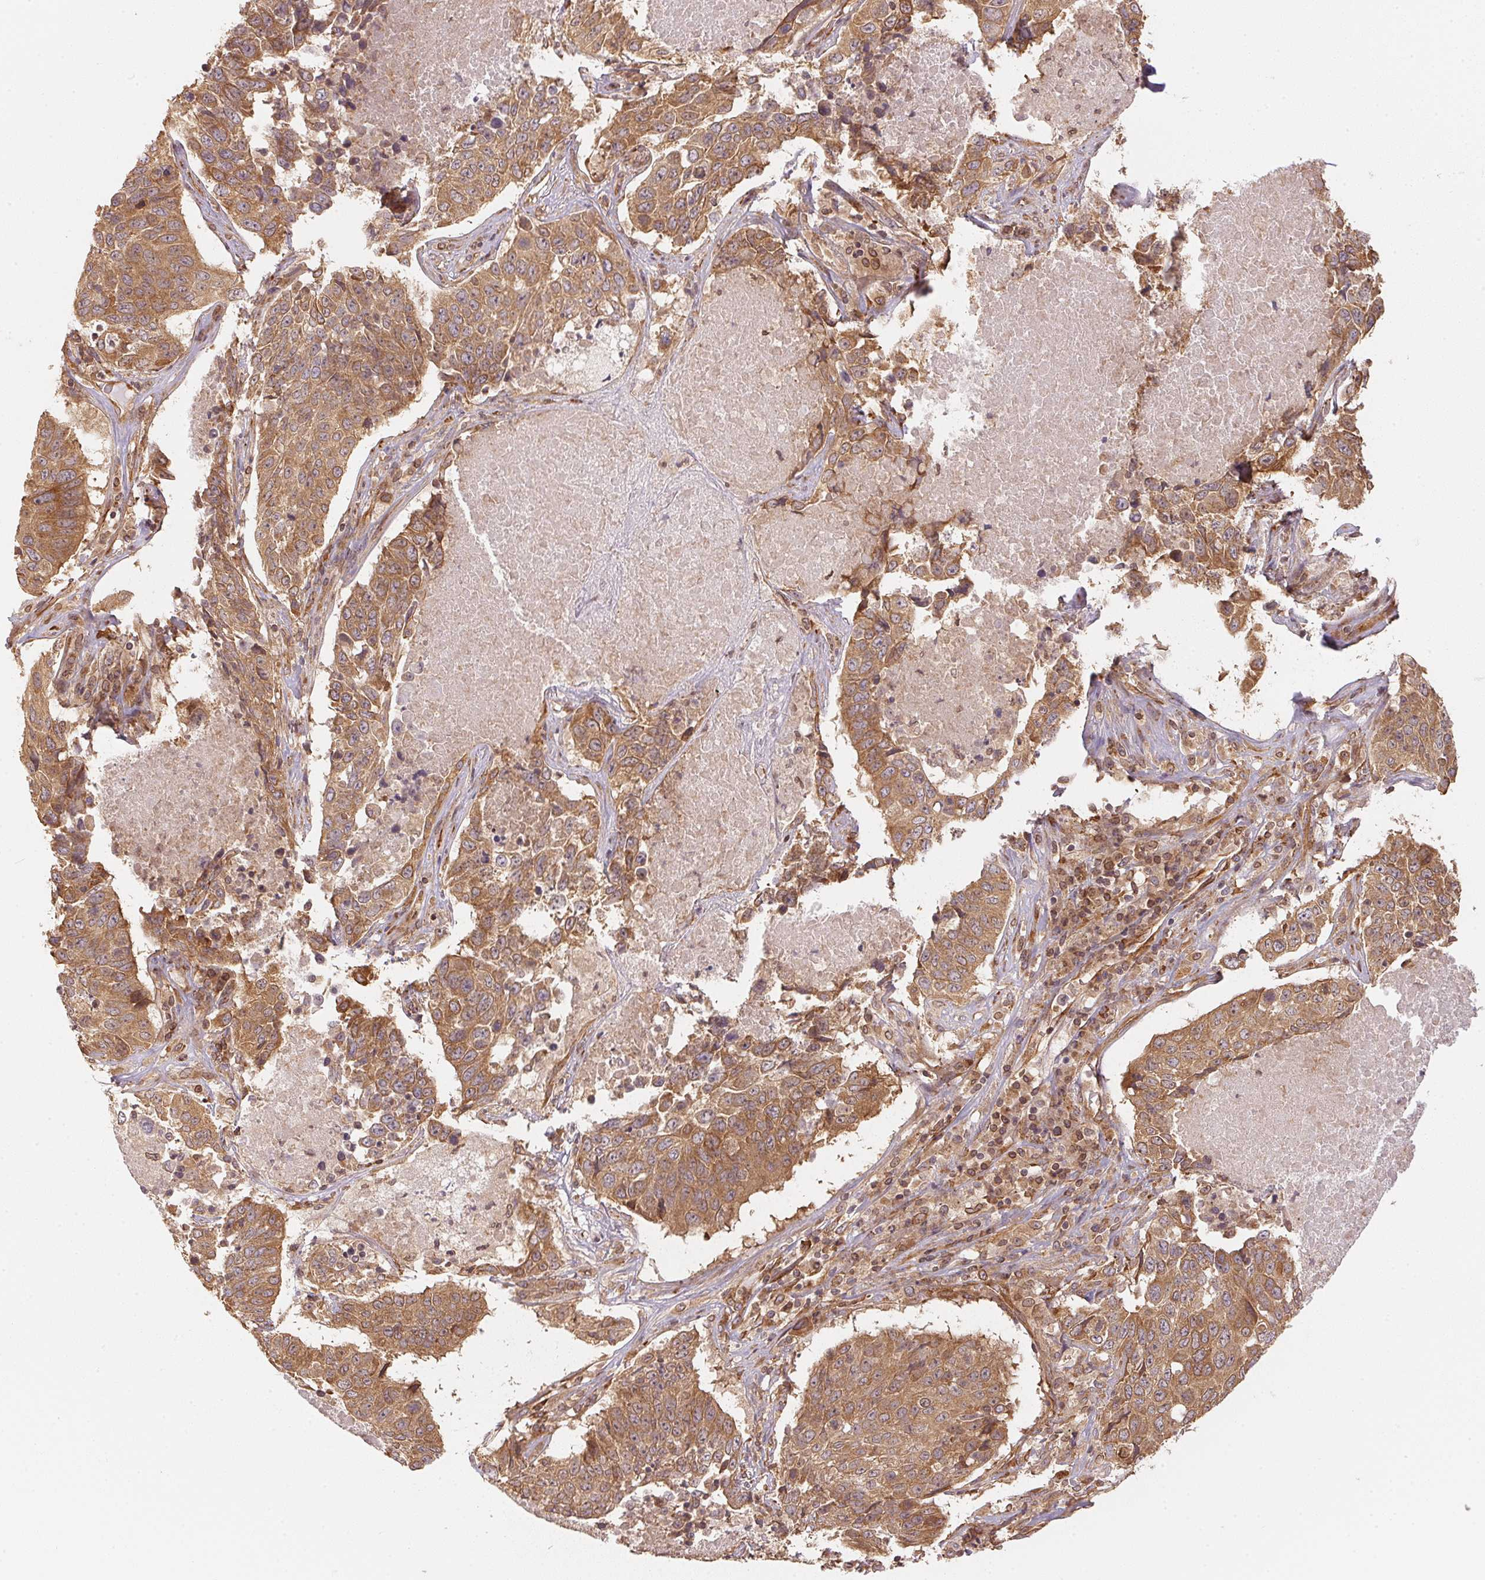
{"staining": {"intensity": "moderate", "quantity": ">75%", "location": "cytoplasmic/membranous"}, "tissue": "lung cancer", "cell_type": "Tumor cells", "image_type": "cancer", "snomed": [{"axis": "morphology", "description": "Normal tissue, NOS"}, {"axis": "morphology", "description": "Squamous cell carcinoma, NOS"}, {"axis": "topography", "description": "Bronchus"}, {"axis": "topography", "description": "Lung"}], "caption": "A photomicrograph of lung squamous cell carcinoma stained for a protein reveals moderate cytoplasmic/membranous brown staining in tumor cells. The protein of interest is stained brown, and the nuclei are stained in blue (DAB IHC with brightfield microscopy, high magnification).", "gene": "STRN4", "patient": {"sex": "male", "age": 64}}